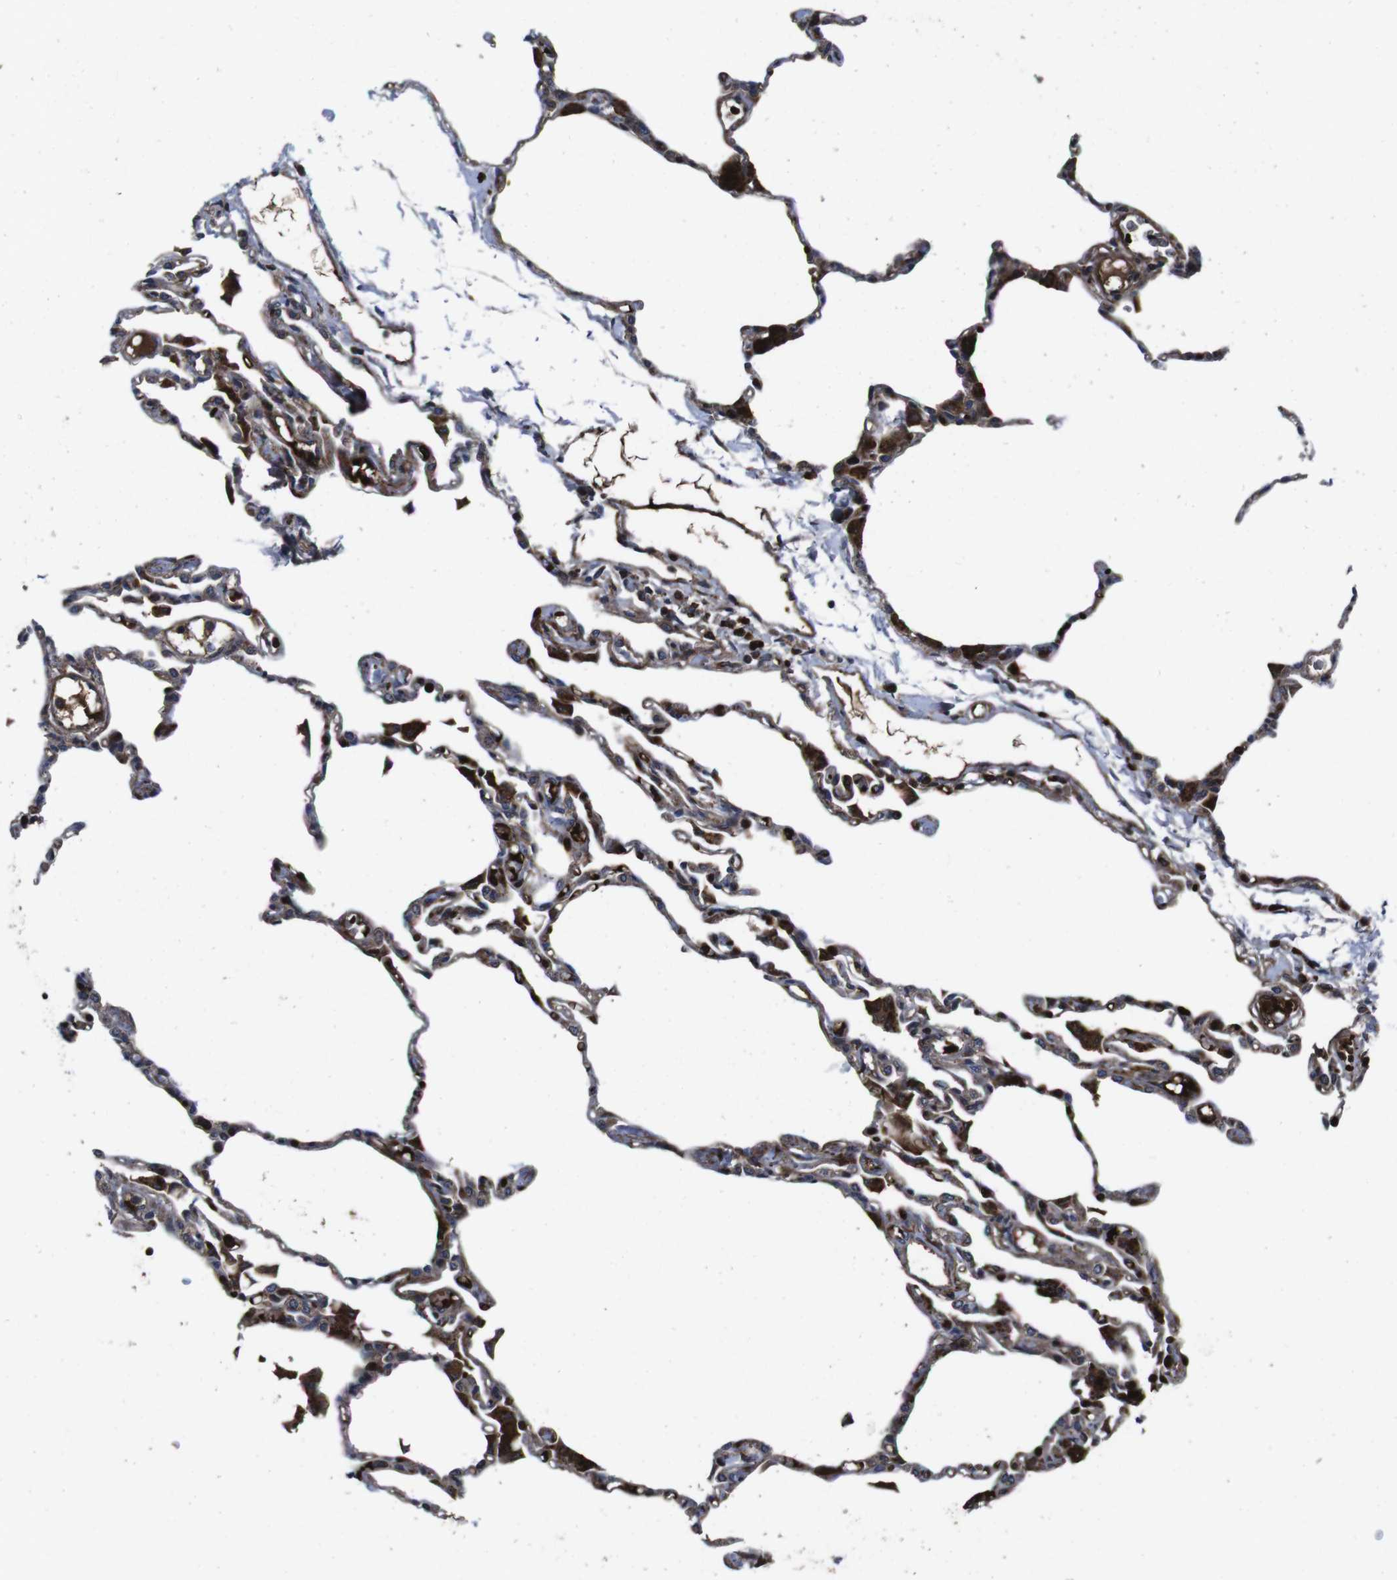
{"staining": {"intensity": "moderate", "quantity": ">75%", "location": "cytoplasmic/membranous"}, "tissue": "lung", "cell_type": "Alveolar cells", "image_type": "normal", "snomed": [{"axis": "morphology", "description": "Normal tissue, NOS"}, {"axis": "topography", "description": "Lung"}], "caption": "A medium amount of moderate cytoplasmic/membranous positivity is identified in about >75% of alveolar cells in unremarkable lung. Using DAB (3,3'-diaminobenzidine) (brown) and hematoxylin (blue) stains, captured at high magnification using brightfield microscopy.", "gene": "SMYD3", "patient": {"sex": "female", "age": 49}}